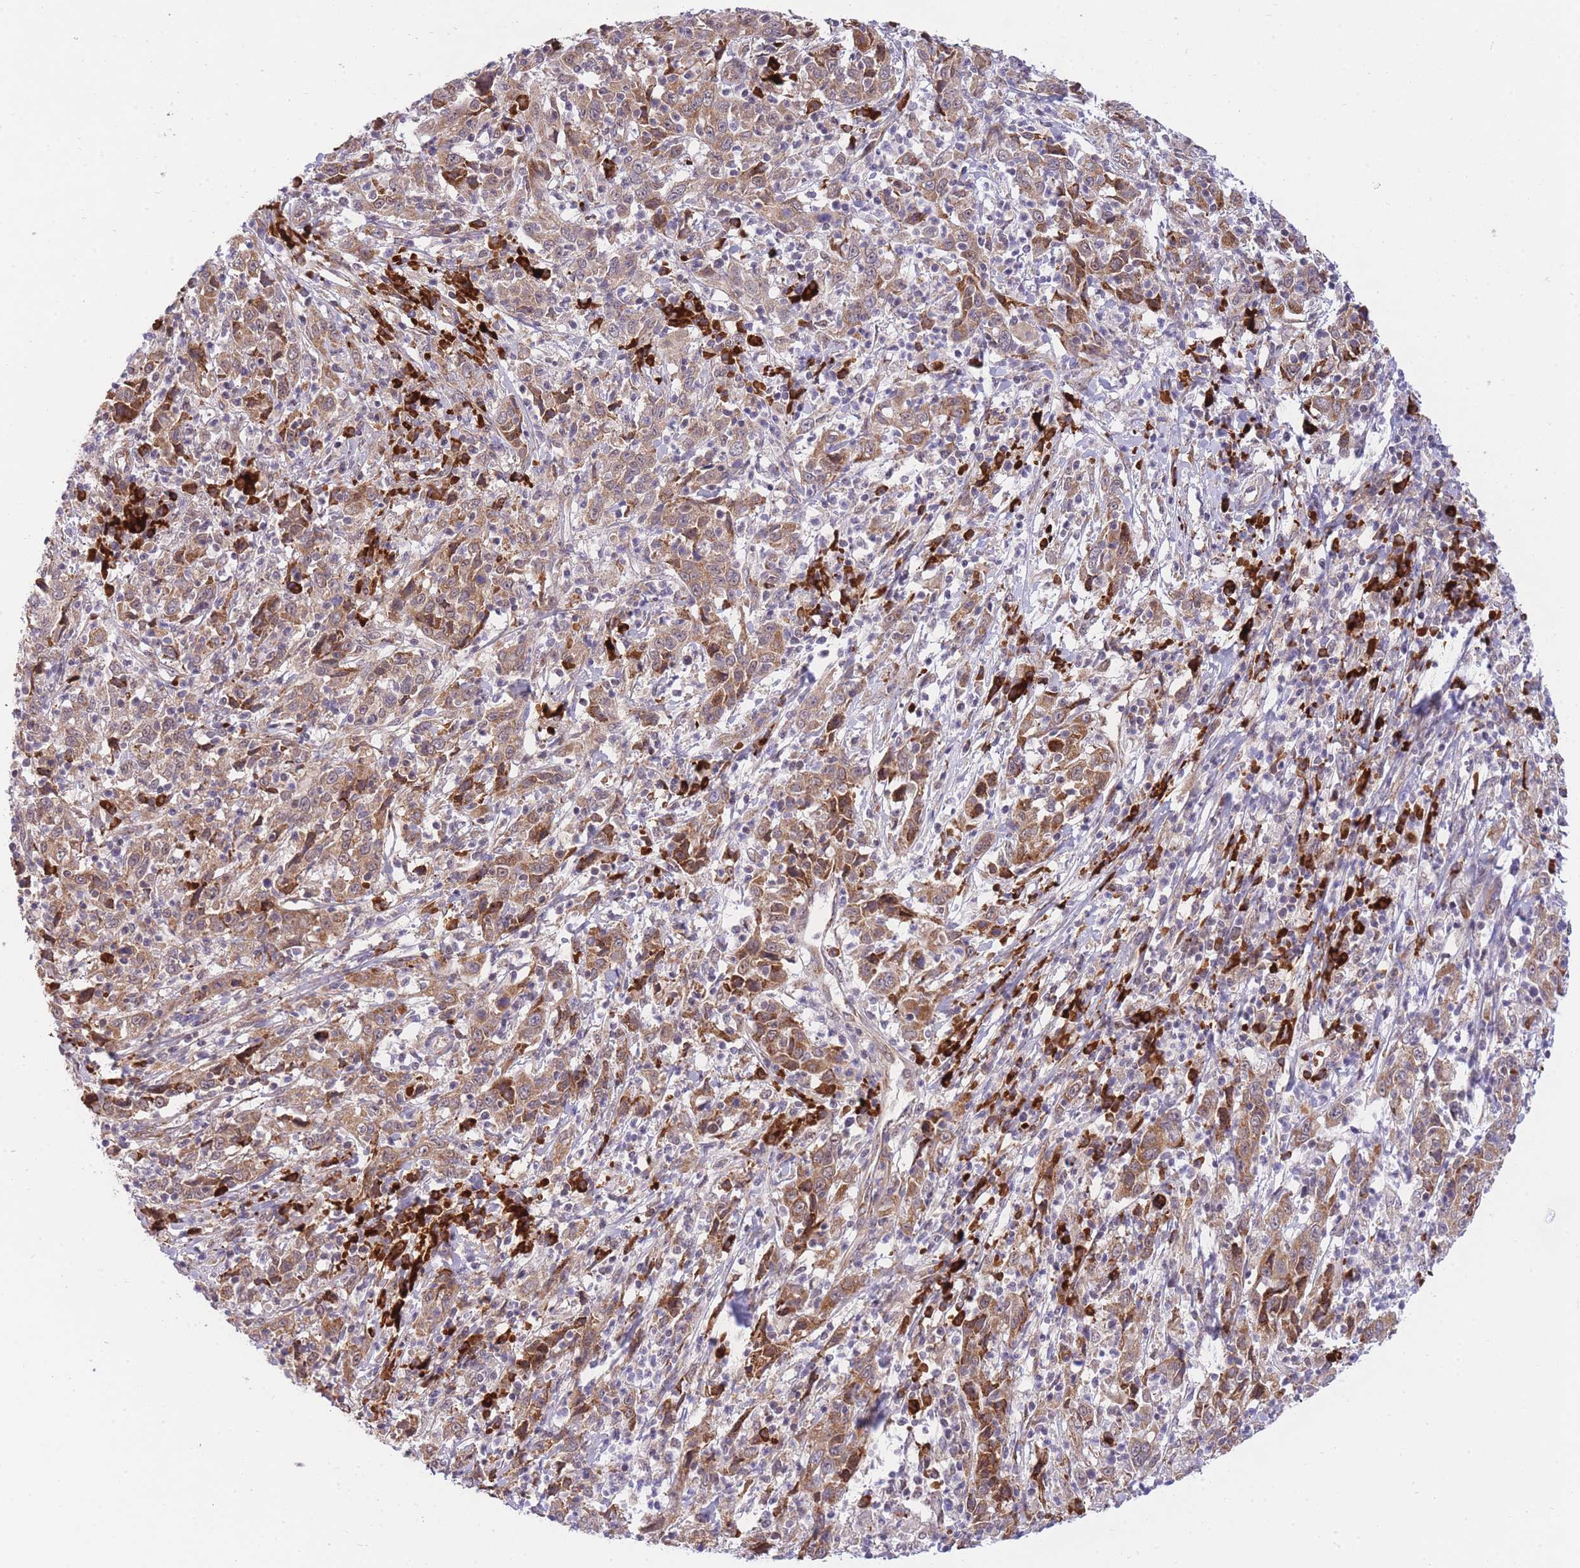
{"staining": {"intensity": "moderate", "quantity": ">75%", "location": "cytoplasmic/membranous"}, "tissue": "cervical cancer", "cell_type": "Tumor cells", "image_type": "cancer", "snomed": [{"axis": "morphology", "description": "Squamous cell carcinoma, NOS"}, {"axis": "topography", "description": "Cervix"}], "caption": "DAB (3,3'-diaminobenzidine) immunohistochemical staining of human cervical cancer reveals moderate cytoplasmic/membranous protein expression in approximately >75% of tumor cells.", "gene": "EXOSC8", "patient": {"sex": "female", "age": 46}}